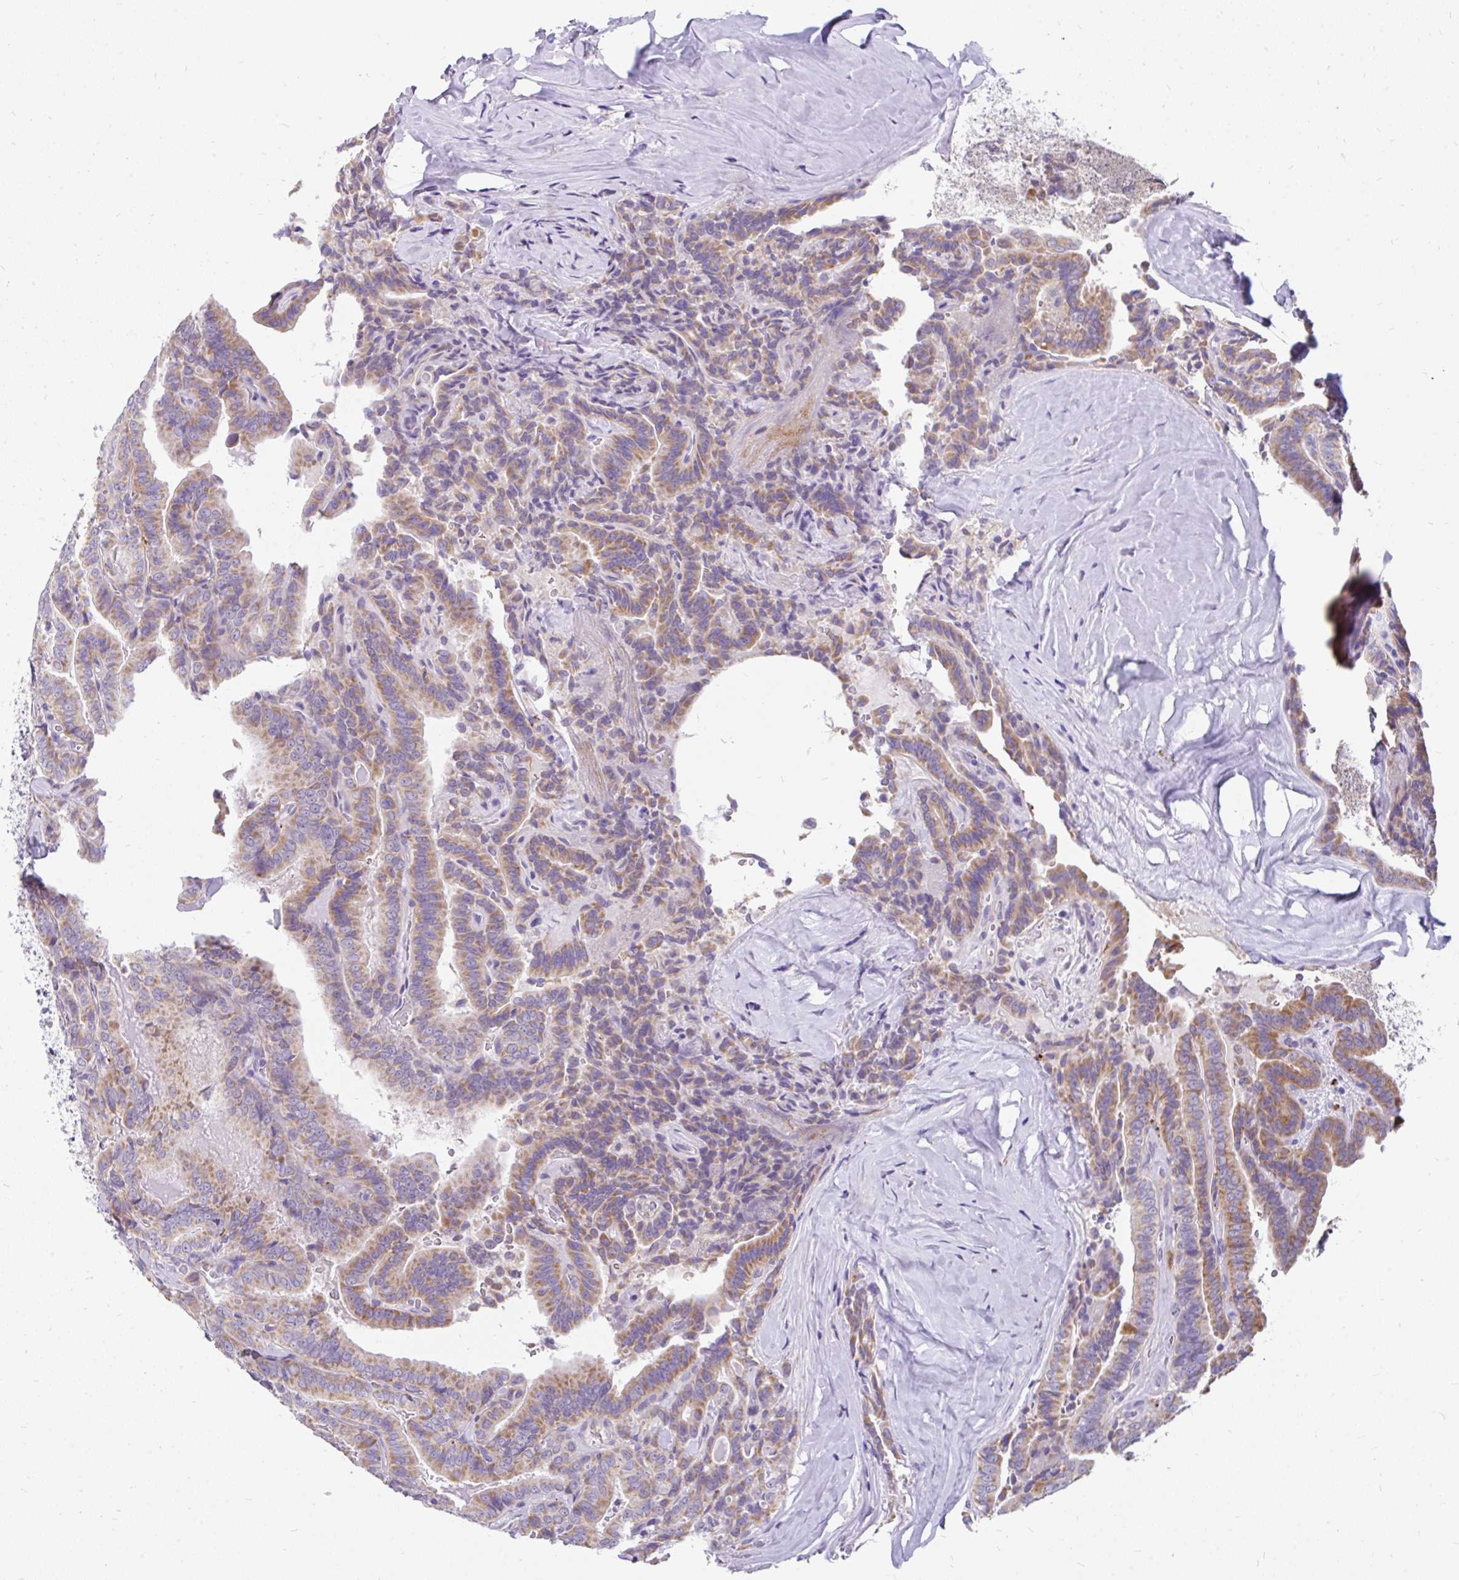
{"staining": {"intensity": "moderate", "quantity": ">75%", "location": "cytoplasmic/membranous"}, "tissue": "thyroid cancer", "cell_type": "Tumor cells", "image_type": "cancer", "snomed": [{"axis": "morphology", "description": "Papillary adenocarcinoma, NOS"}, {"axis": "topography", "description": "Thyroid gland"}], "caption": "DAB (3,3'-diaminobenzidine) immunohistochemical staining of human papillary adenocarcinoma (thyroid) displays moderate cytoplasmic/membranous protein expression in approximately >75% of tumor cells.", "gene": "INTS5", "patient": {"sex": "male", "age": 61}}